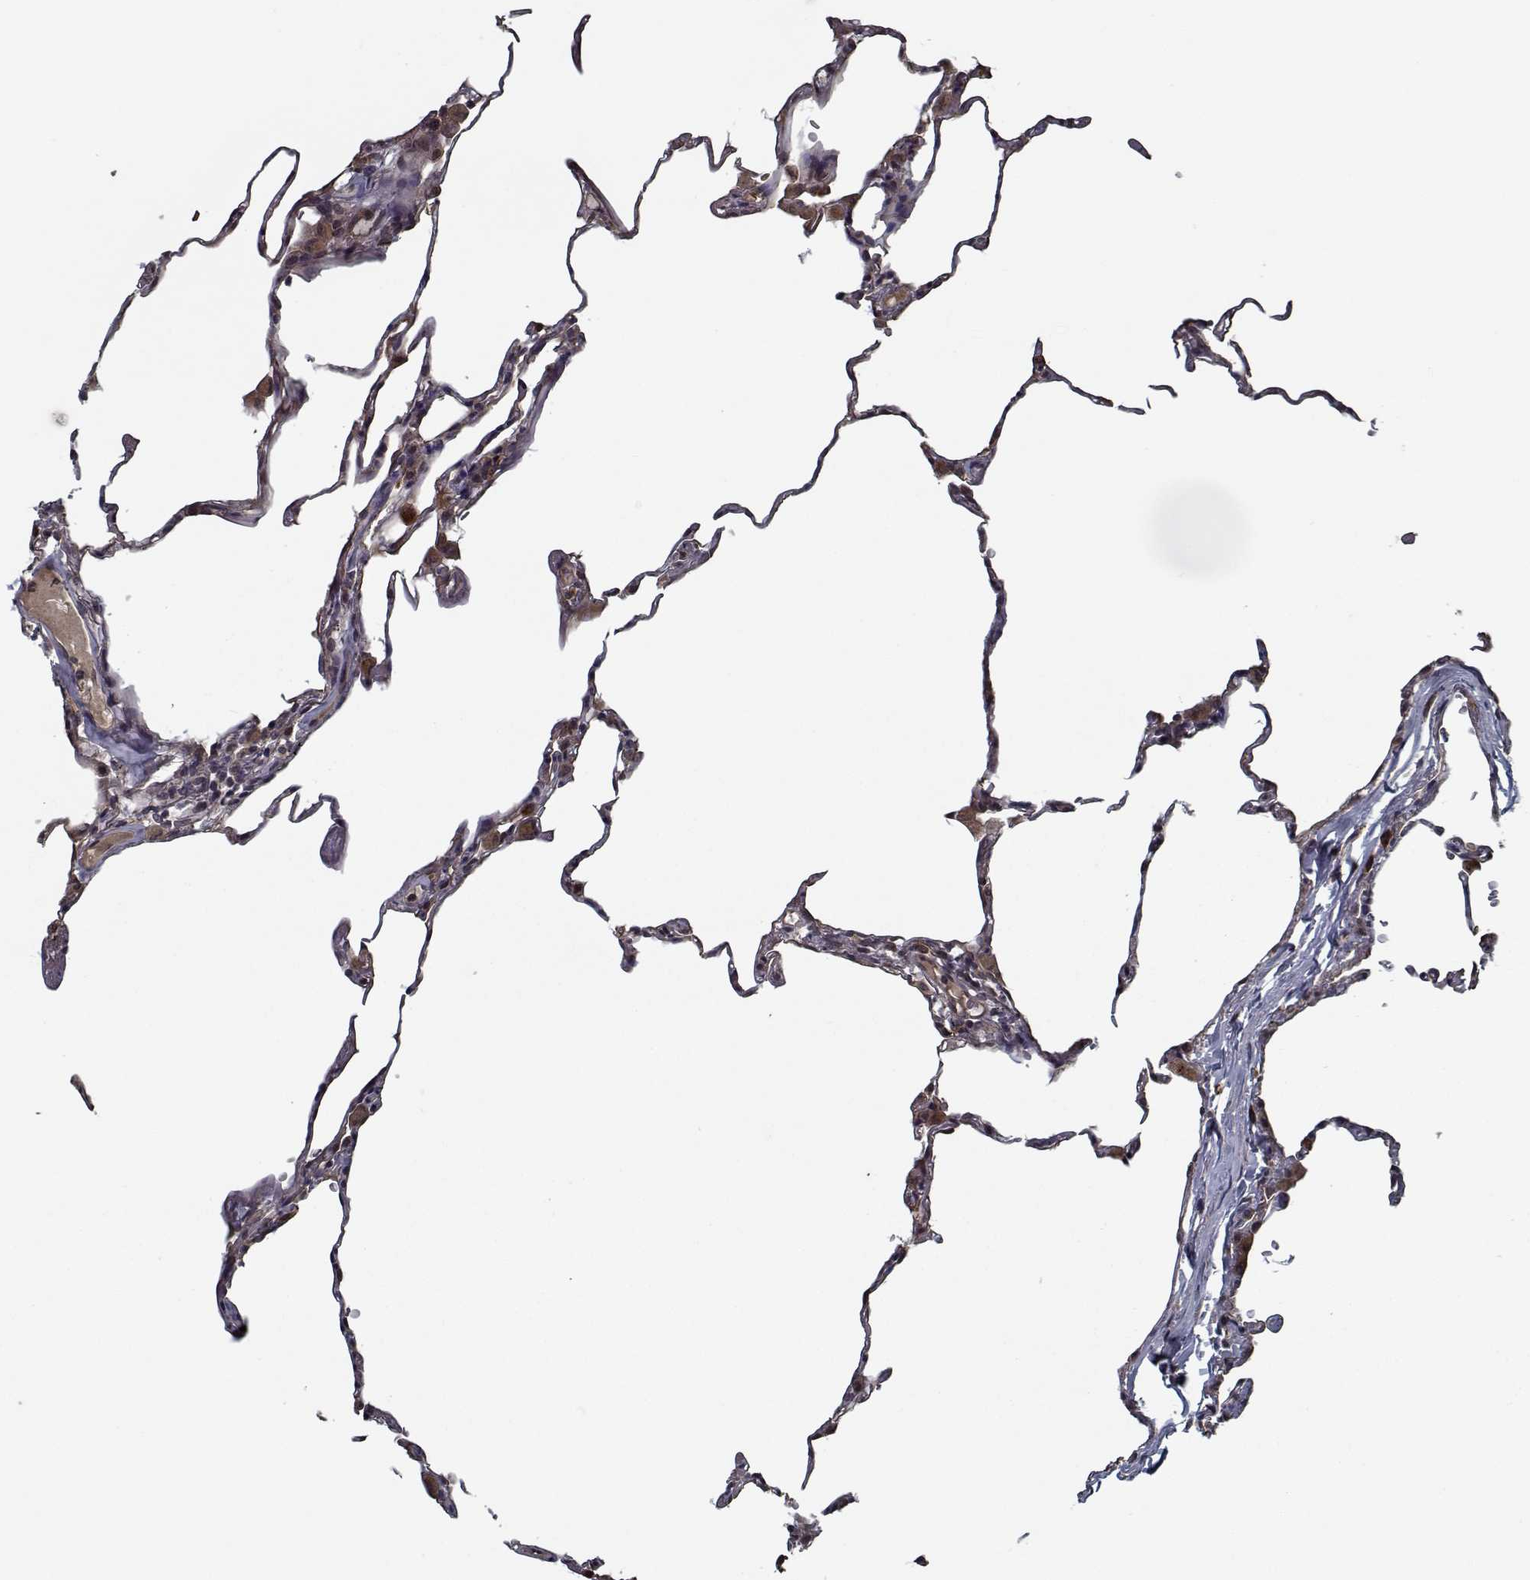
{"staining": {"intensity": "negative", "quantity": "none", "location": "none"}, "tissue": "lung", "cell_type": "Alveolar cells", "image_type": "normal", "snomed": [{"axis": "morphology", "description": "Normal tissue, NOS"}, {"axis": "topography", "description": "Lung"}], "caption": "Immunohistochemistry (IHC) image of unremarkable lung: lung stained with DAB (3,3'-diaminobenzidine) exhibits no significant protein positivity in alveolar cells. (DAB IHC, high magnification).", "gene": "NLK", "patient": {"sex": "female", "age": 57}}